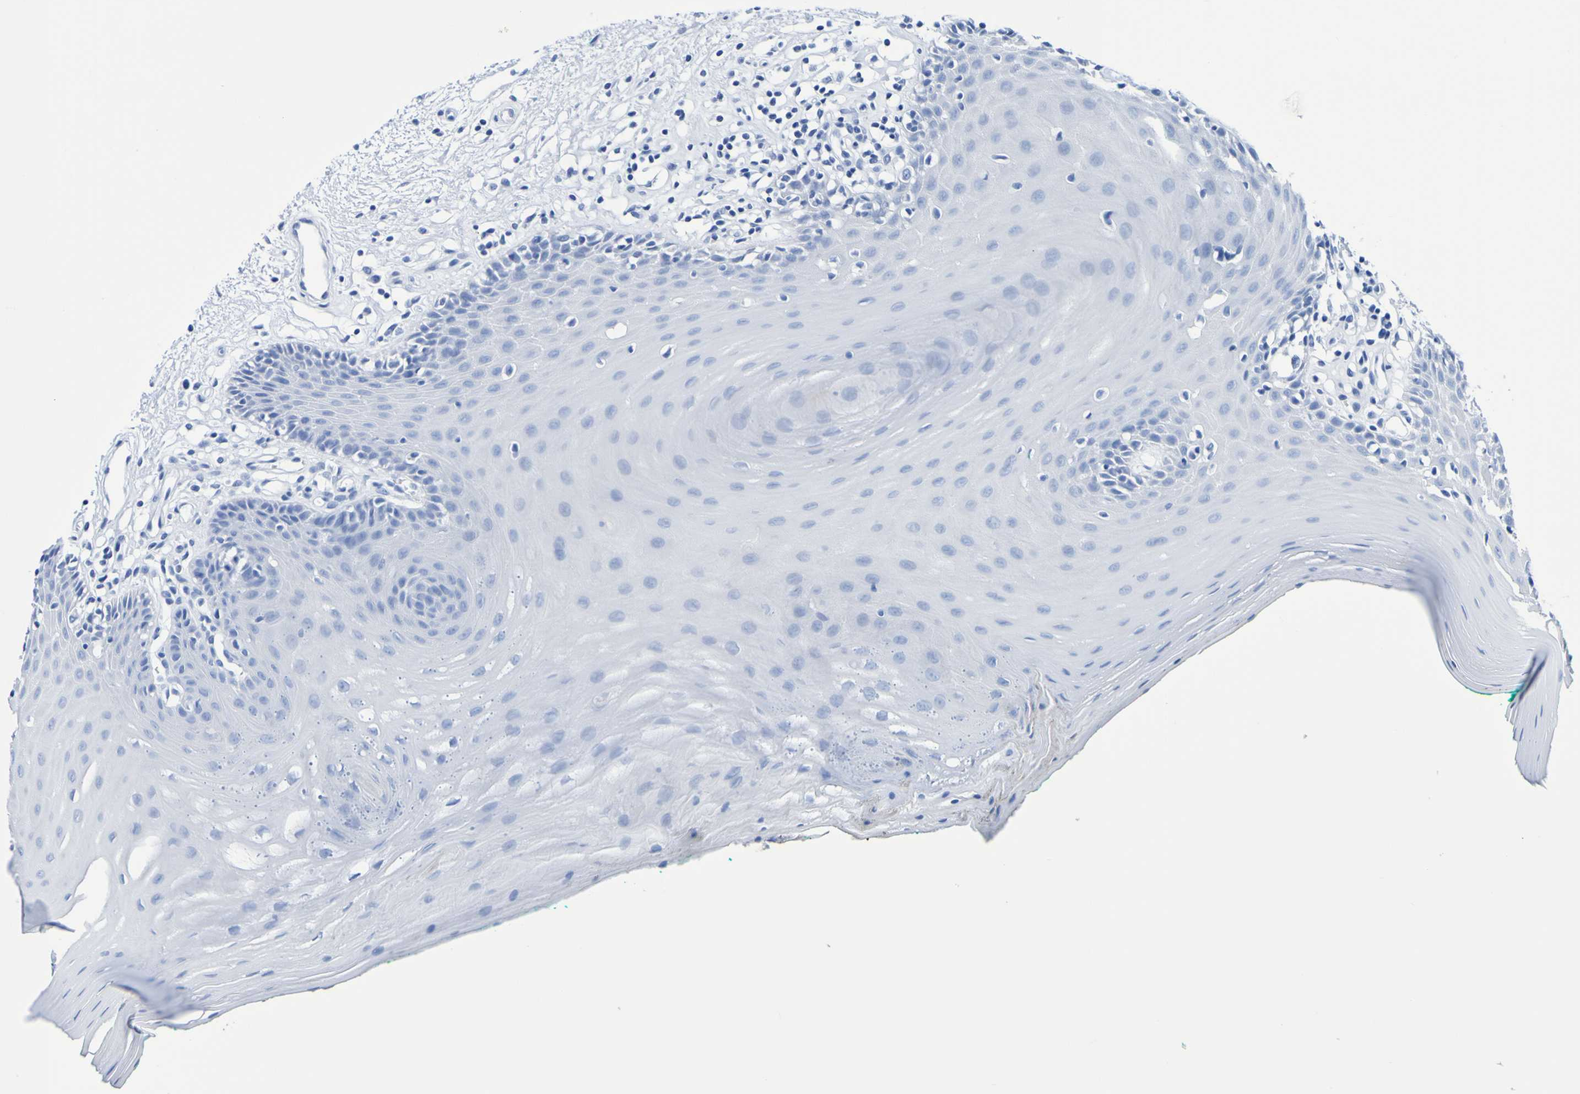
{"staining": {"intensity": "negative", "quantity": "none", "location": "none"}, "tissue": "oral mucosa", "cell_type": "Squamous epithelial cells", "image_type": "normal", "snomed": [{"axis": "morphology", "description": "Normal tissue, NOS"}, {"axis": "topography", "description": "Skeletal muscle"}, {"axis": "topography", "description": "Oral tissue"}], "caption": "The IHC image has no significant expression in squamous epithelial cells of oral mucosa.", "gene": "DPEP1", "patient": {"sex": "male", "age": 58}}